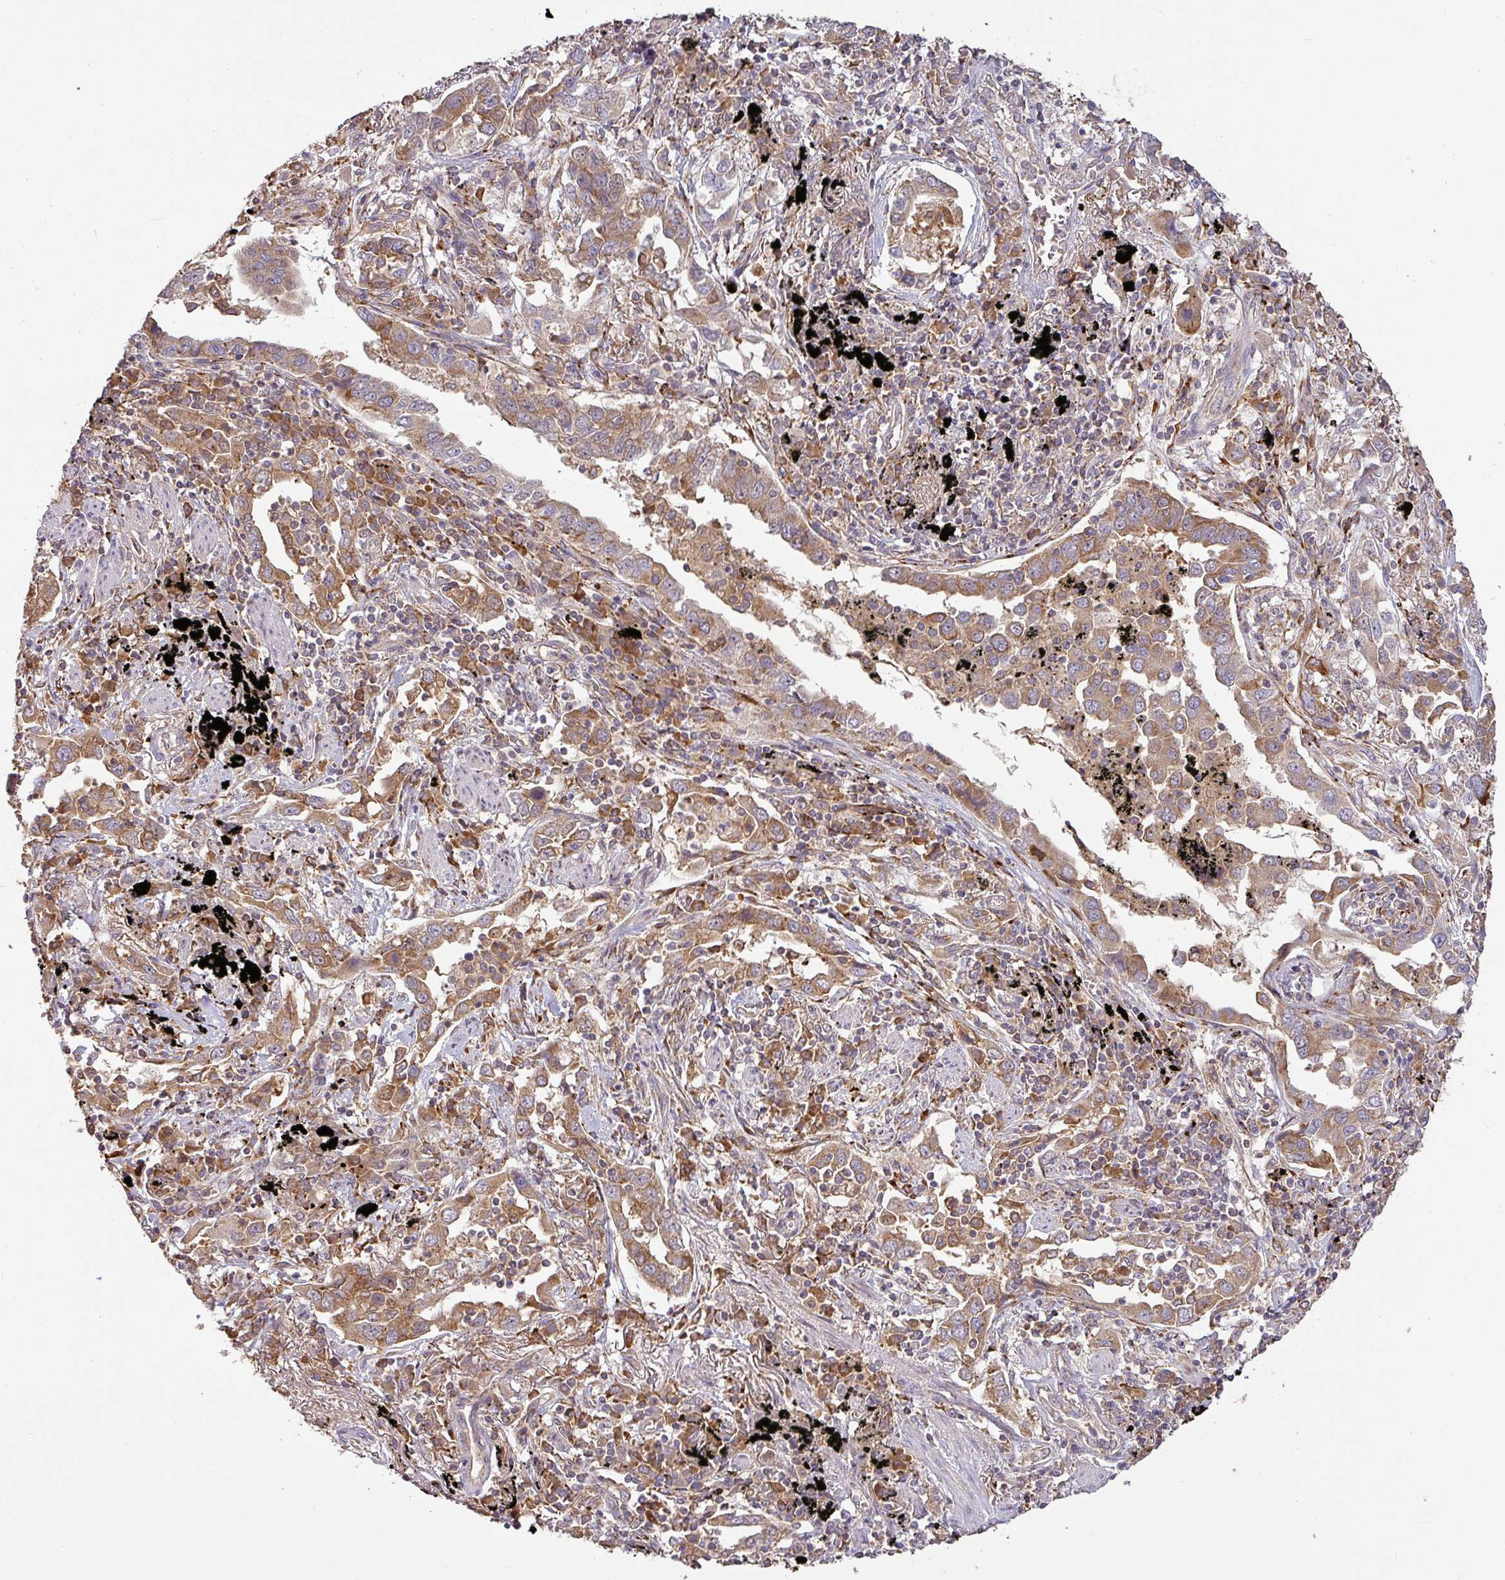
{"staining": {"intensity": "moderate", "quantity": ">75%", "location": "cytoplasmic/membranous"}, "tissue": "lung cancer", "cell_type": "Tumor cells", "image_type": "cancer", "snomed": [{"axis": "morphology", "description": "Adenocarcinoma, NOS"}, {"axis": "topography", "description": "Lung"}], "caption": "Lung cancer stained for a protein exhibits moderate cytoplasmic/membranous positivity in tumor cells. (DAB IHC with brightfield microscopy, high magnification).", "gene": "GALP", "patient": {"sex": "male", "age": 67}}